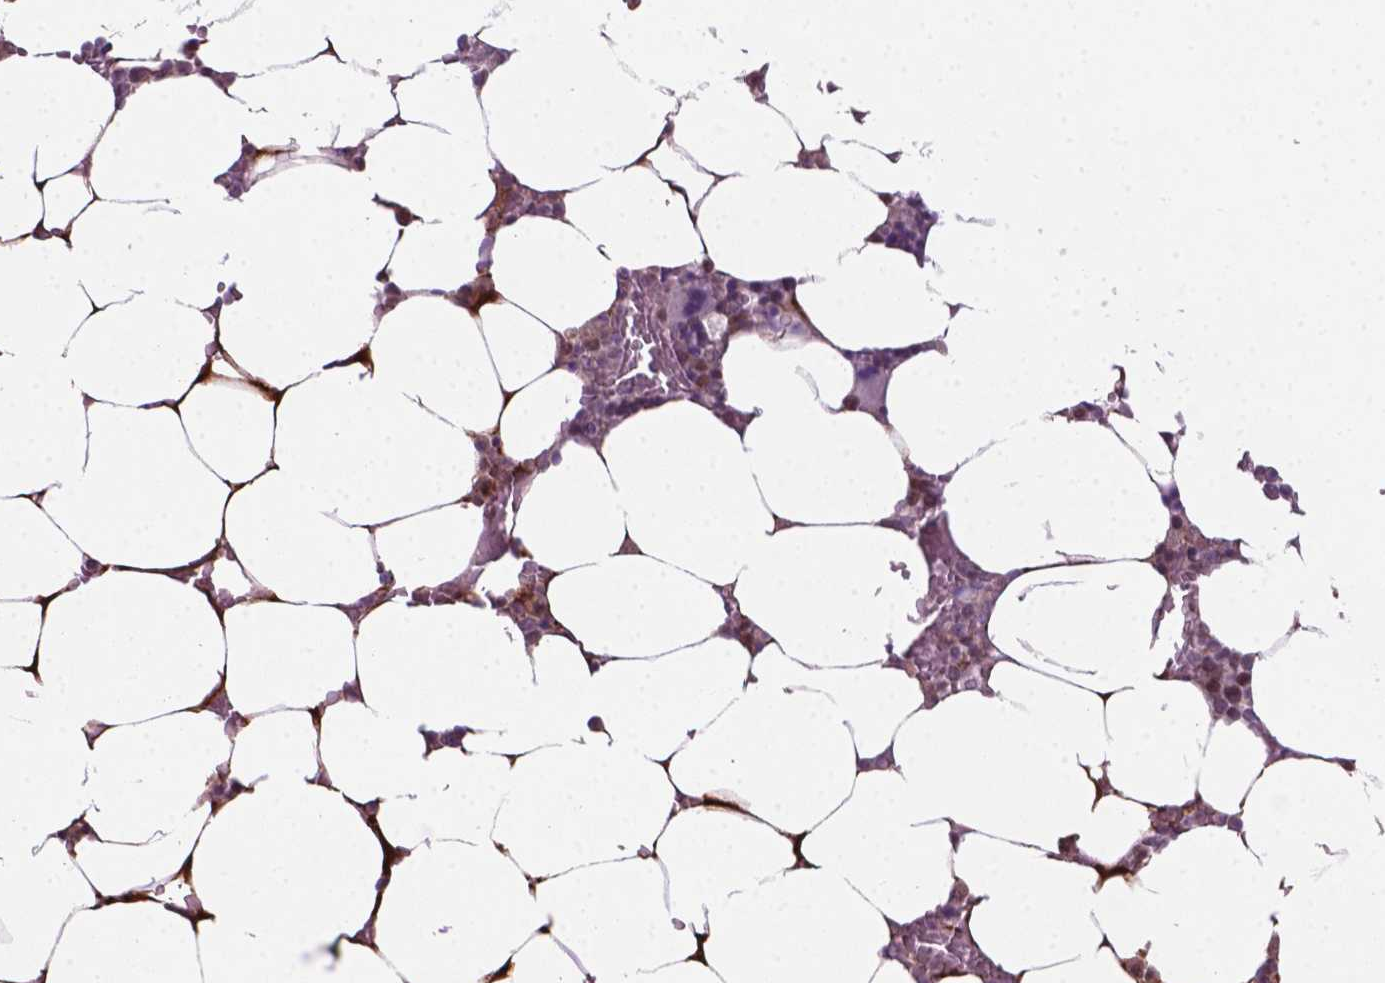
{"staining": {"intensity": "moderate", "quantity": "25%-75%", "location": "nuclear"}, "tissue": "bone marrow", "cell_type": "Hematopoietic cells", "image_type": "normal", "snomed": [{"axis": "morphology", "description": "Normal tissue, NOS"}, {"axis": "topography", "description": "Bone marrow"}], "caption": "Moderate nuclear protein staining is identified in about 25%-75% of hematopoietic cells in bone marrow. (Stains: DAB (3,3'-diaminobenzidine) in brown, nuclei in blue, Microscopy: brightfield microscopy at high magnification).", "gene": "PHAX", "patient": {"sex": "female", "age": 52}}